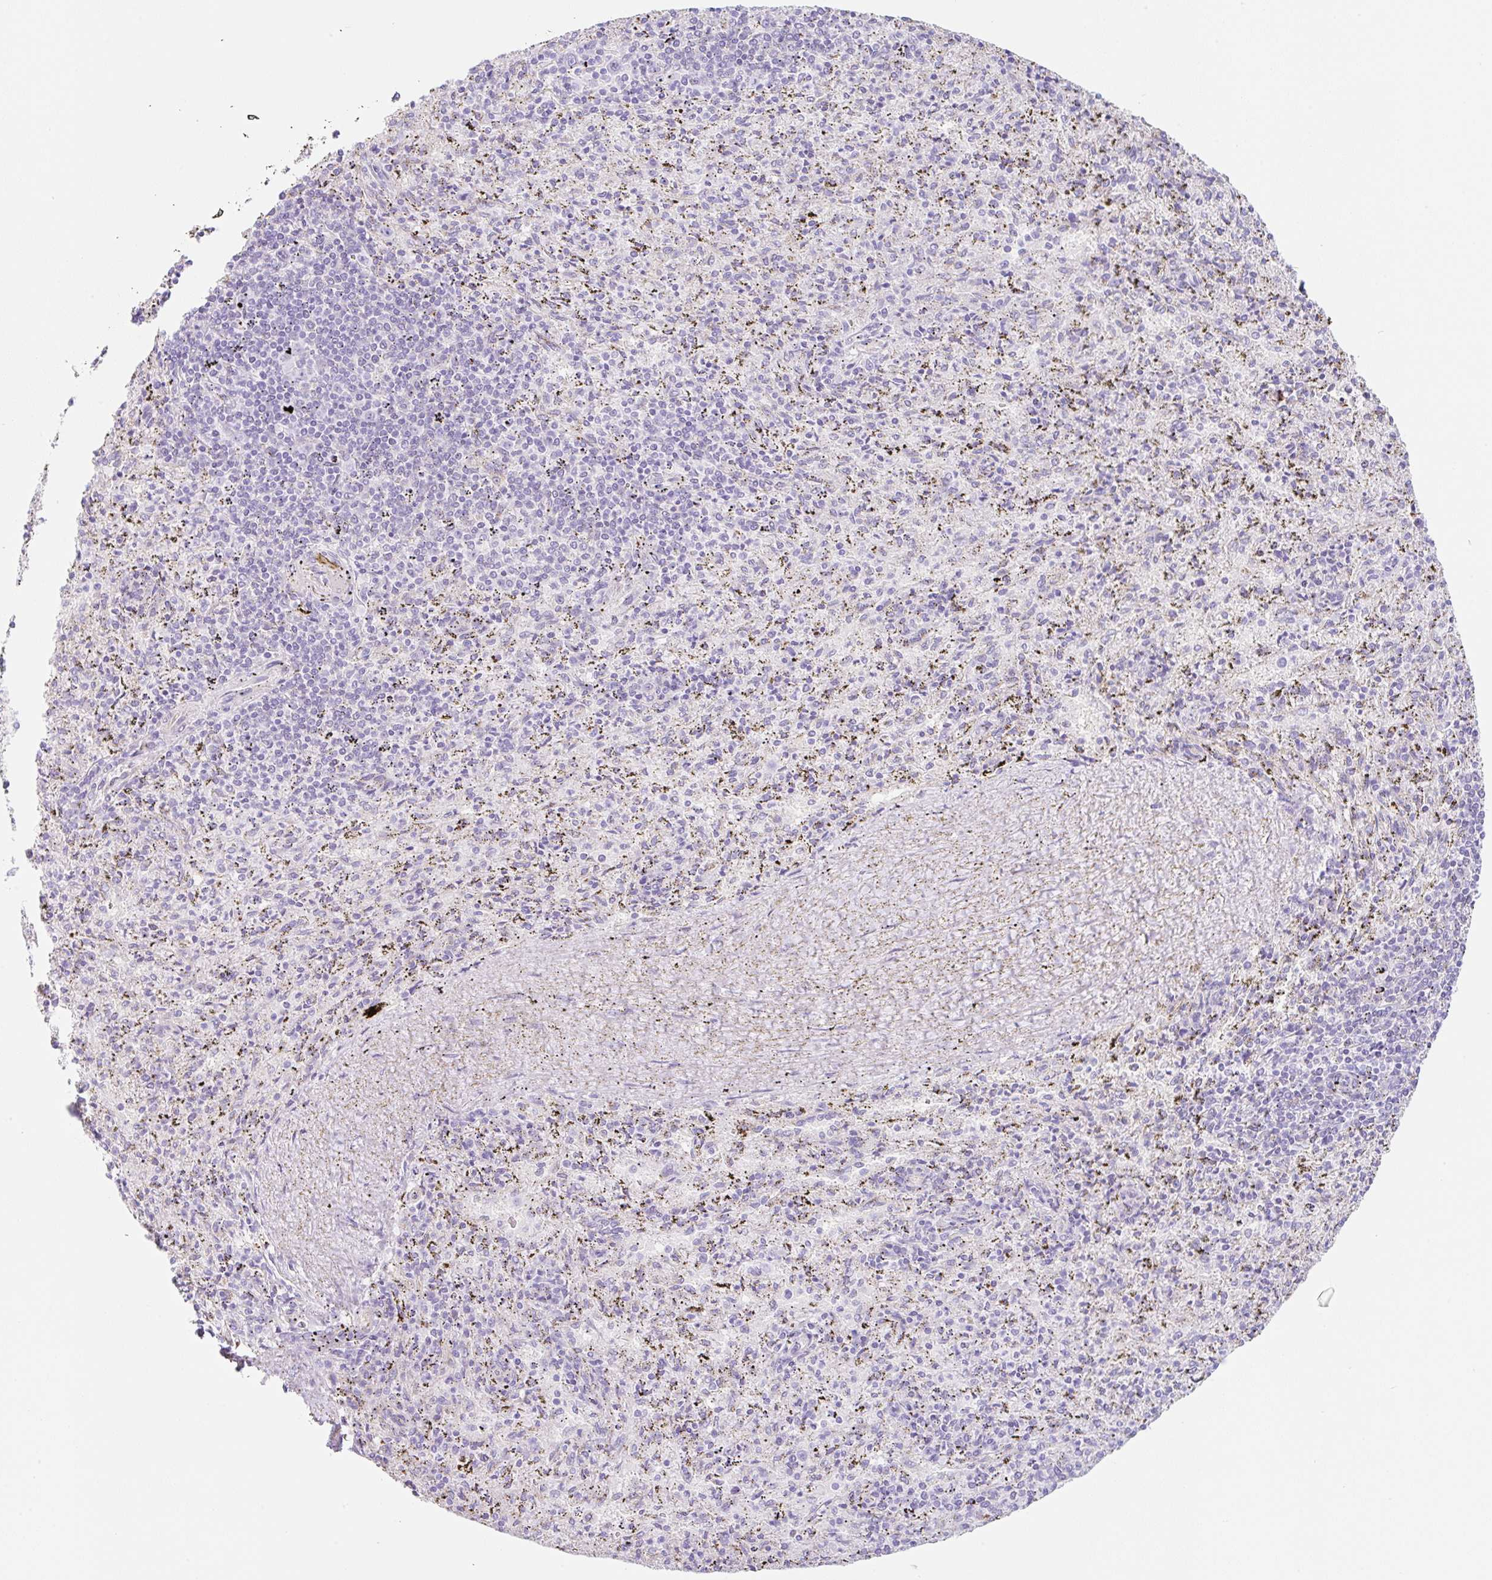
{"staining": {"intensity": "negative", "quantity": "none", "location": "none"}, "tissue": "spleen", "cell_type": "Cells in red pulp", "image_type": "normal", "snomed": [{"axis": "morphology", "description": "Normal tissue, NOS"}, {"axis": "topography", "description": "Spleen"}], "caption": "Immunohistochemical staining of normal spleen shows no significant expression in cells in red pulp.", "gene": "DKK4", "patient": {"sex": "male", "age": 57}}